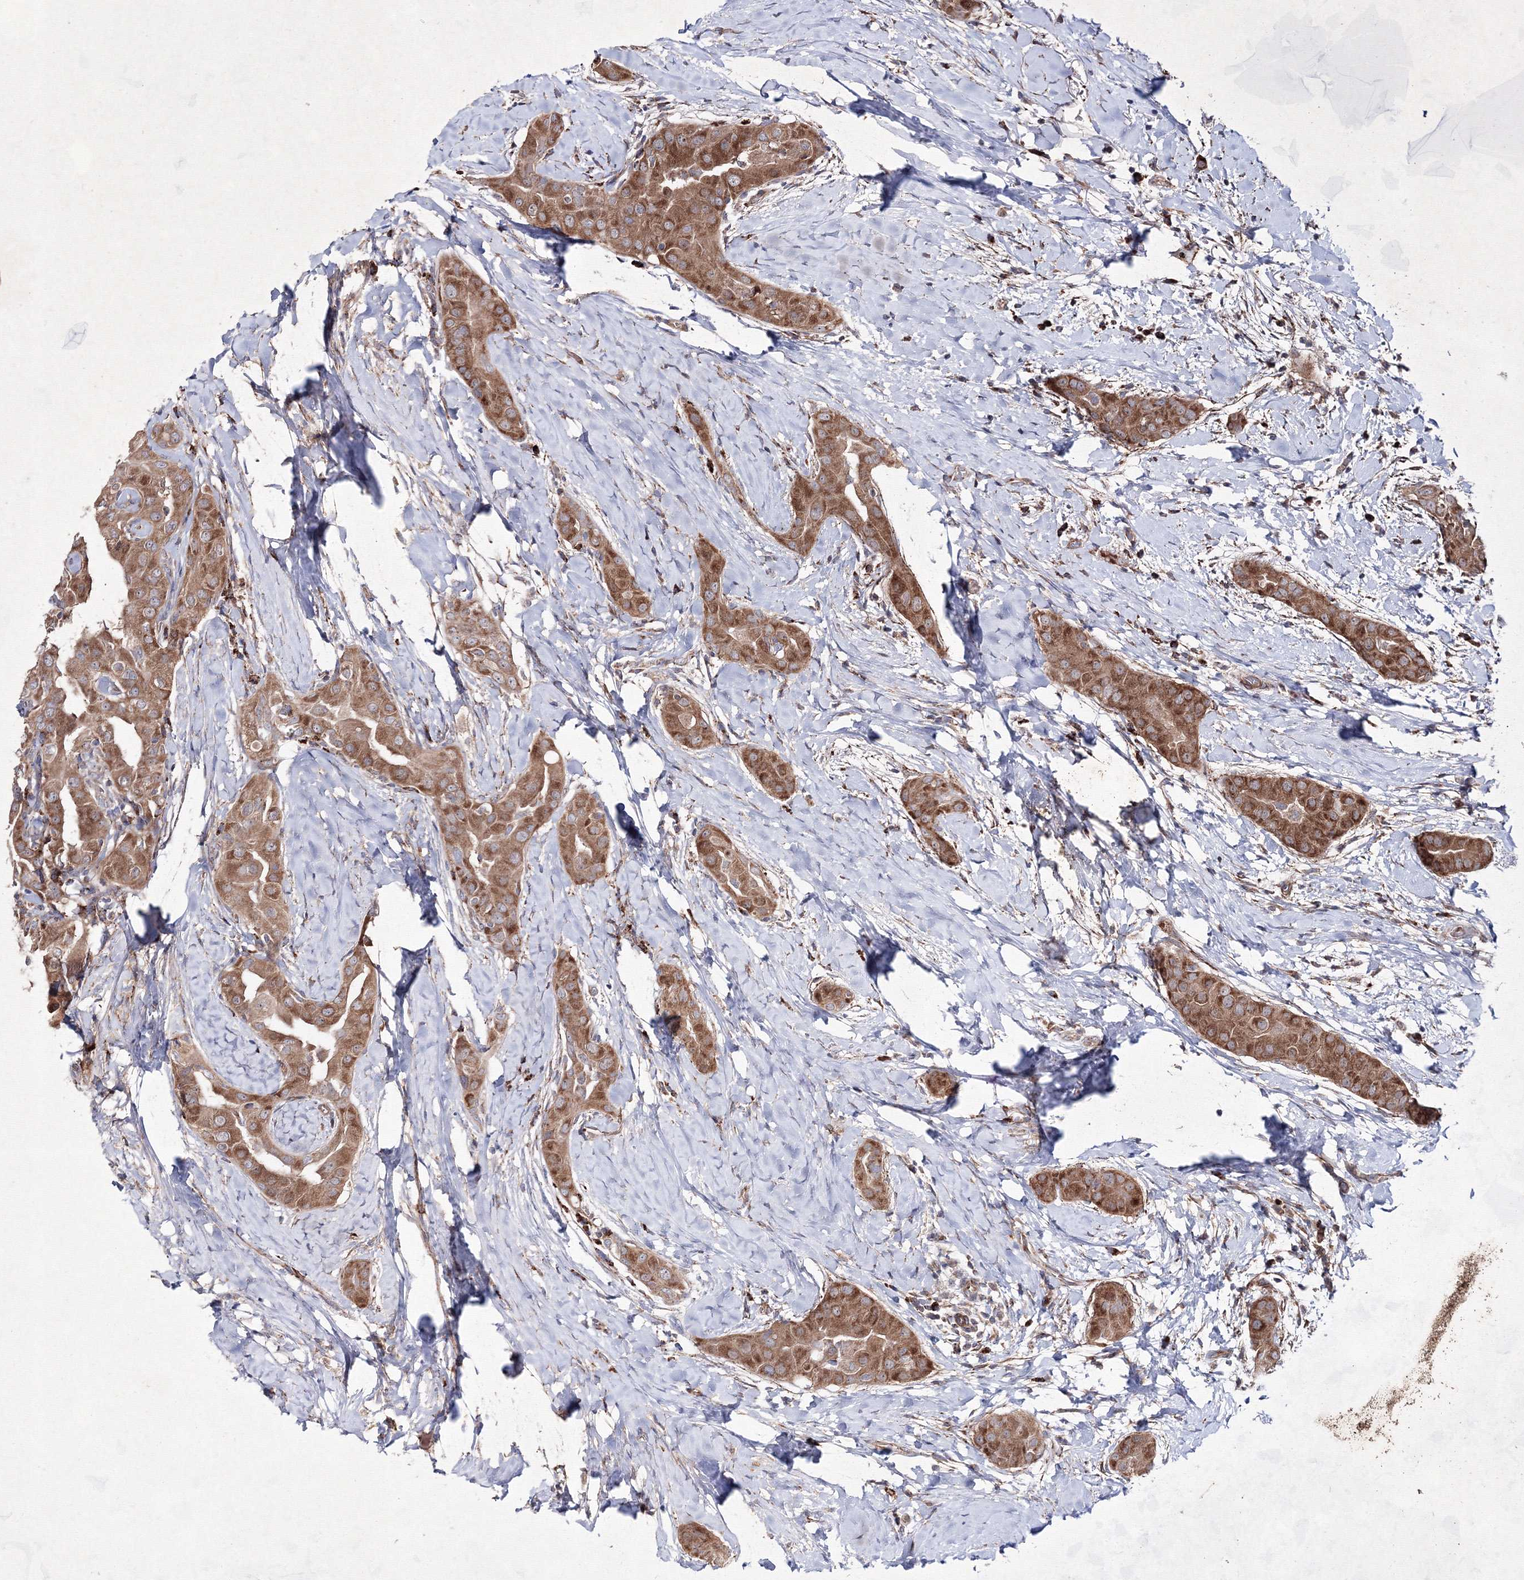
{"staining": {"intensity": "strong", "quantity": ">75%", "location": "cytoplasmic/membranous"}, "tissue": "thyroid cancer", "cell_type": "Tumor cells", "image_type": "cancer", "snomed": [{"axis": "morphology", "description": "Papillary adenocarcinoma, NOS"}, {"axis": "topography", "description": "Thyroid gland"}], "caption": "IHC of human thyroid cancer (papillary adenocarcinoma) demonstrates high levels of strong cytoplasmic/membranous staining in approximately >75% of tumor cells.", "gene": "GFM1", "patient": {"sex": "male", "age": 33}}